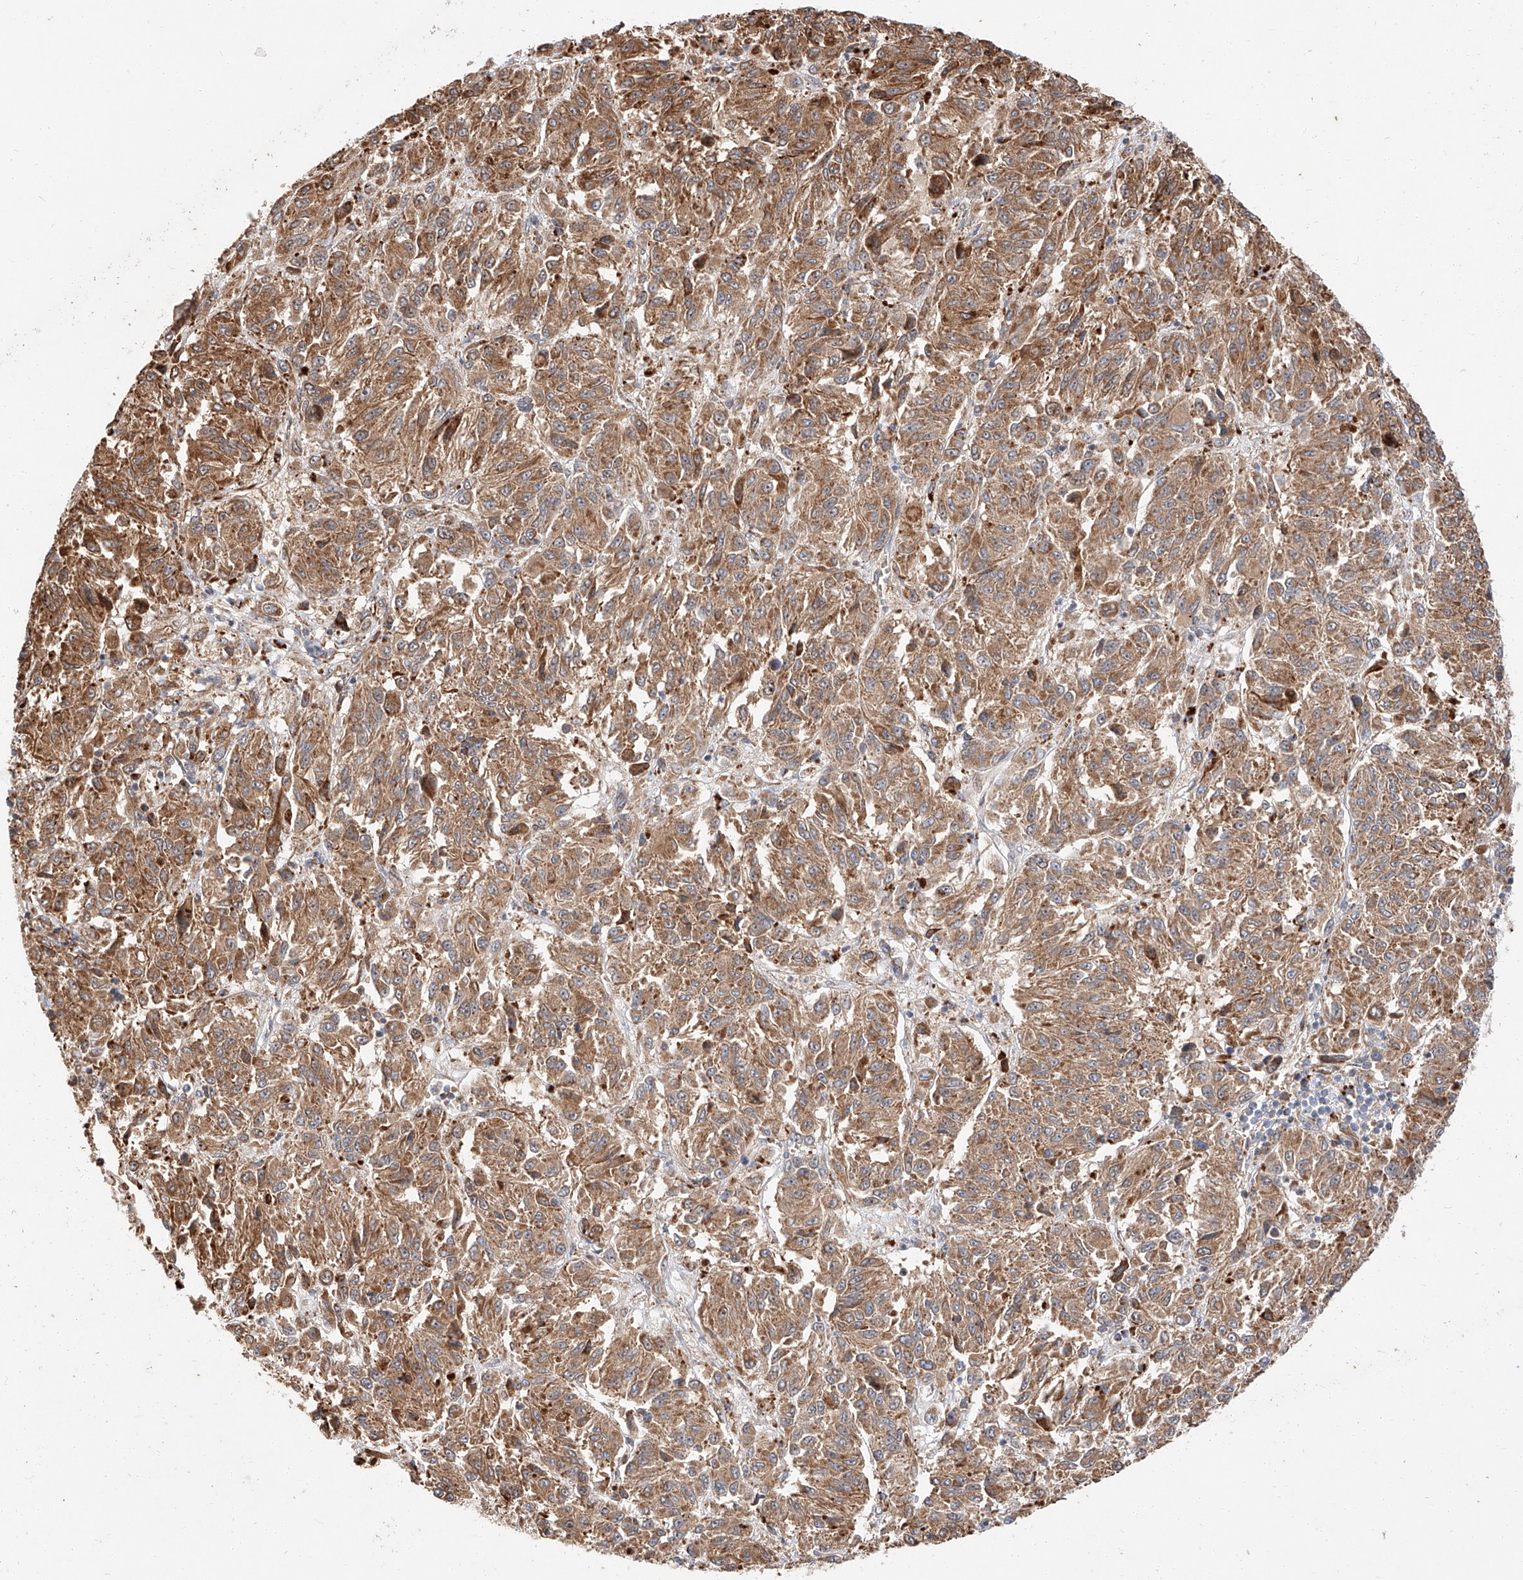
{"staining": {"intensity": "moderate", "quantity": ">75%", "location": "cytoplasmic/membranous"}, "tissue": "melanoma", "cell_type": "Tumor cells", "image_type": "cancer", "snomed": [{"axis": "morphology", "description": "Malignant melanoma, Metastatic site"}, {"axis": "topography", "description": "Lung"}], "caption": "Immunohistochemistry (DAB (3,3'-diaminobenzidine)) staining of malignant melanoma (metastatic site) displays moderate cytoplasmic/membranous protein expression in about >75% of tumor cells.", "gene": "DIRAS3", "patient": {"sex": "male", "age": 64}}